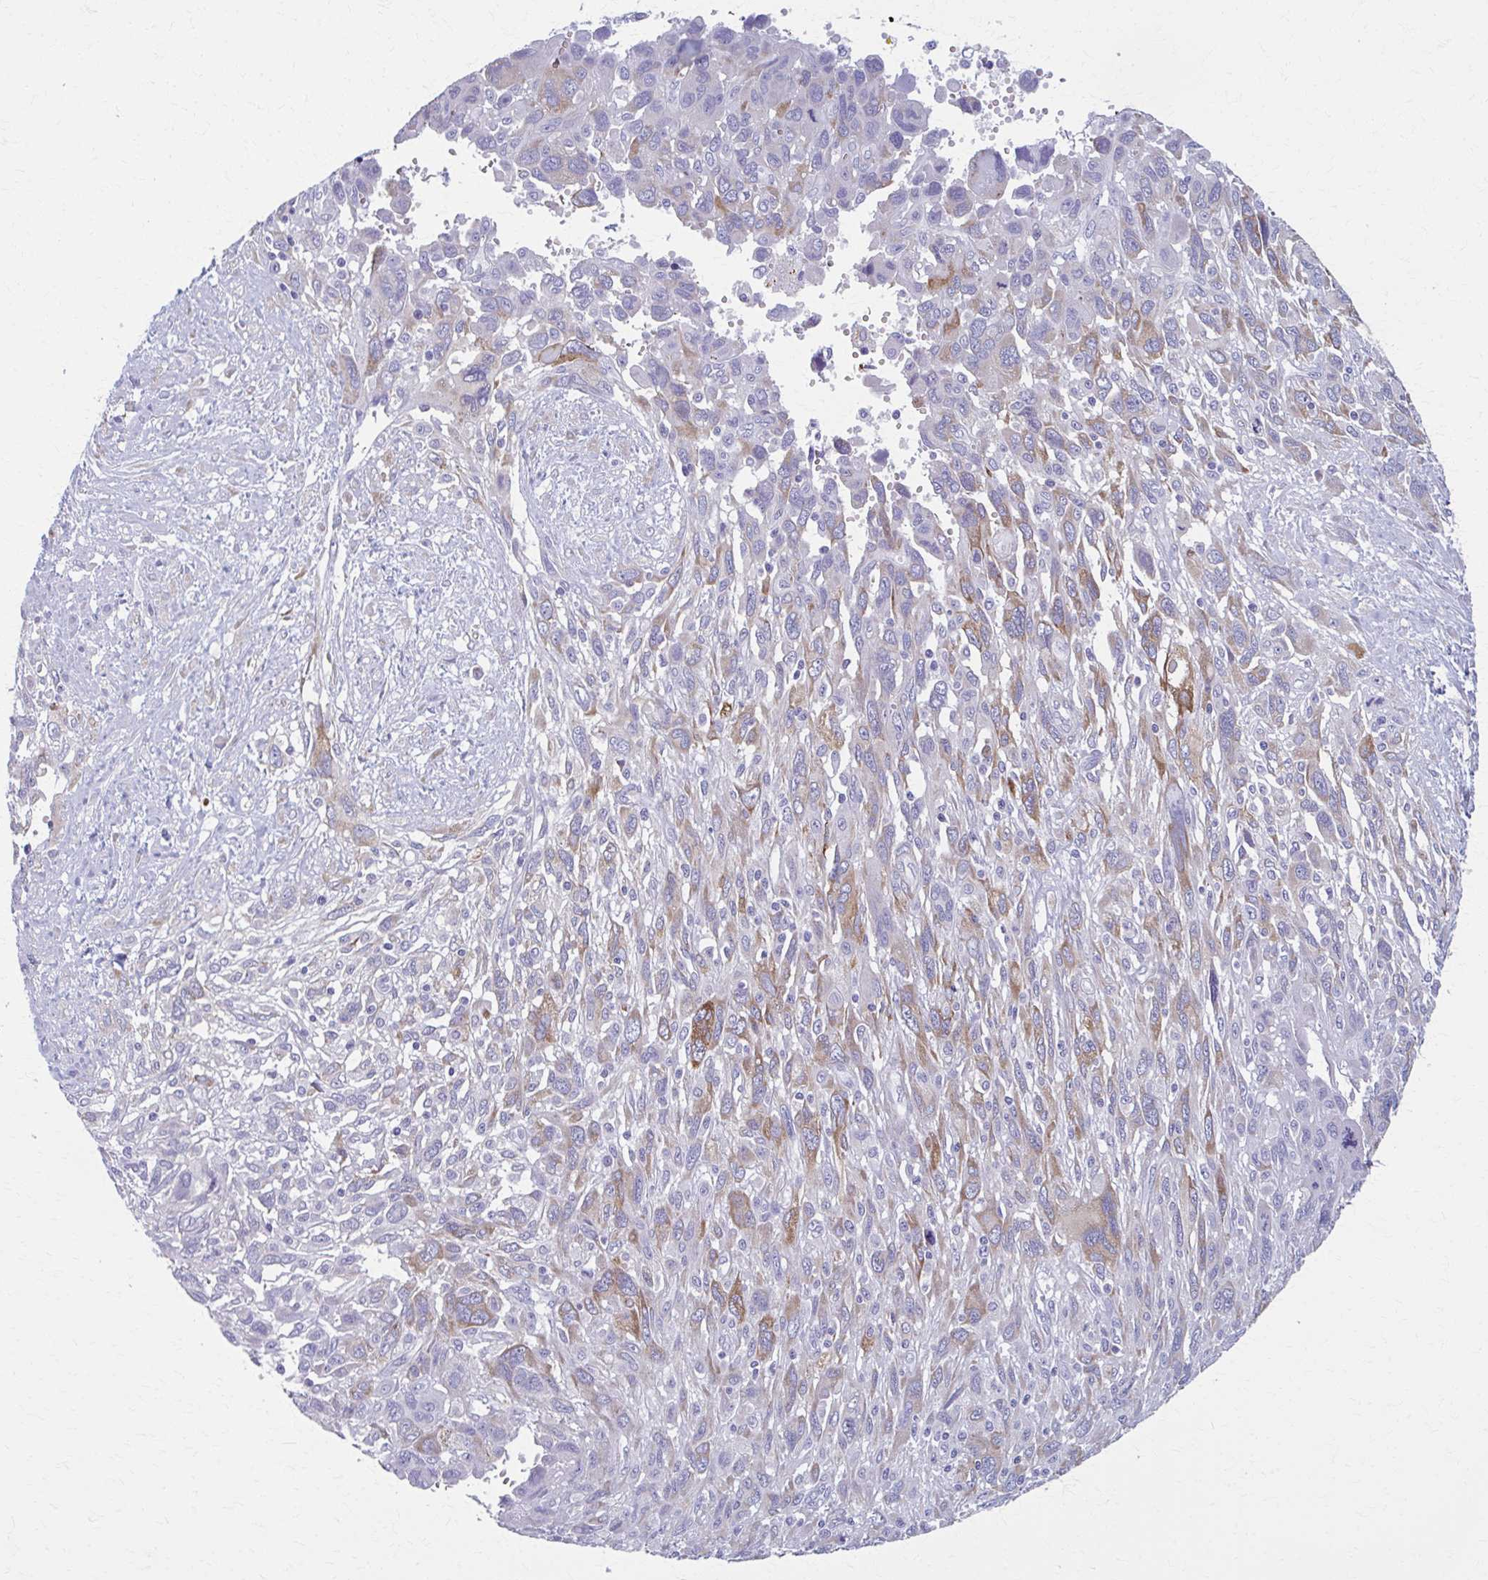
{"staining": {"intensity": "moderate", "quantity": "<25%", "location": "cytoplasmic/membranous"}, "tissue": "pancreatic cancer", "cell_type": "Tumor cells", "image_type": "cancer", "snomed": [{"axis": "morphology", "description": "Adenocarcinoma, NOS"}, {"axis": "topography", "description": "Pancreas"}], "caption": "Pancreatic adenocarcinoma was stained to show a protein in brown. There is low levels of moderate cytoplasmic/membranous staining in approximately <25% of tumor cells. (Stains: DAB (3,3'-diaminobenzidine) in brown, nuclei in blue, Microscopy: brightfield microscopy at high magnification).", "gene": "SPATS2L", "patient": {"sex": "female", "age": 47}}